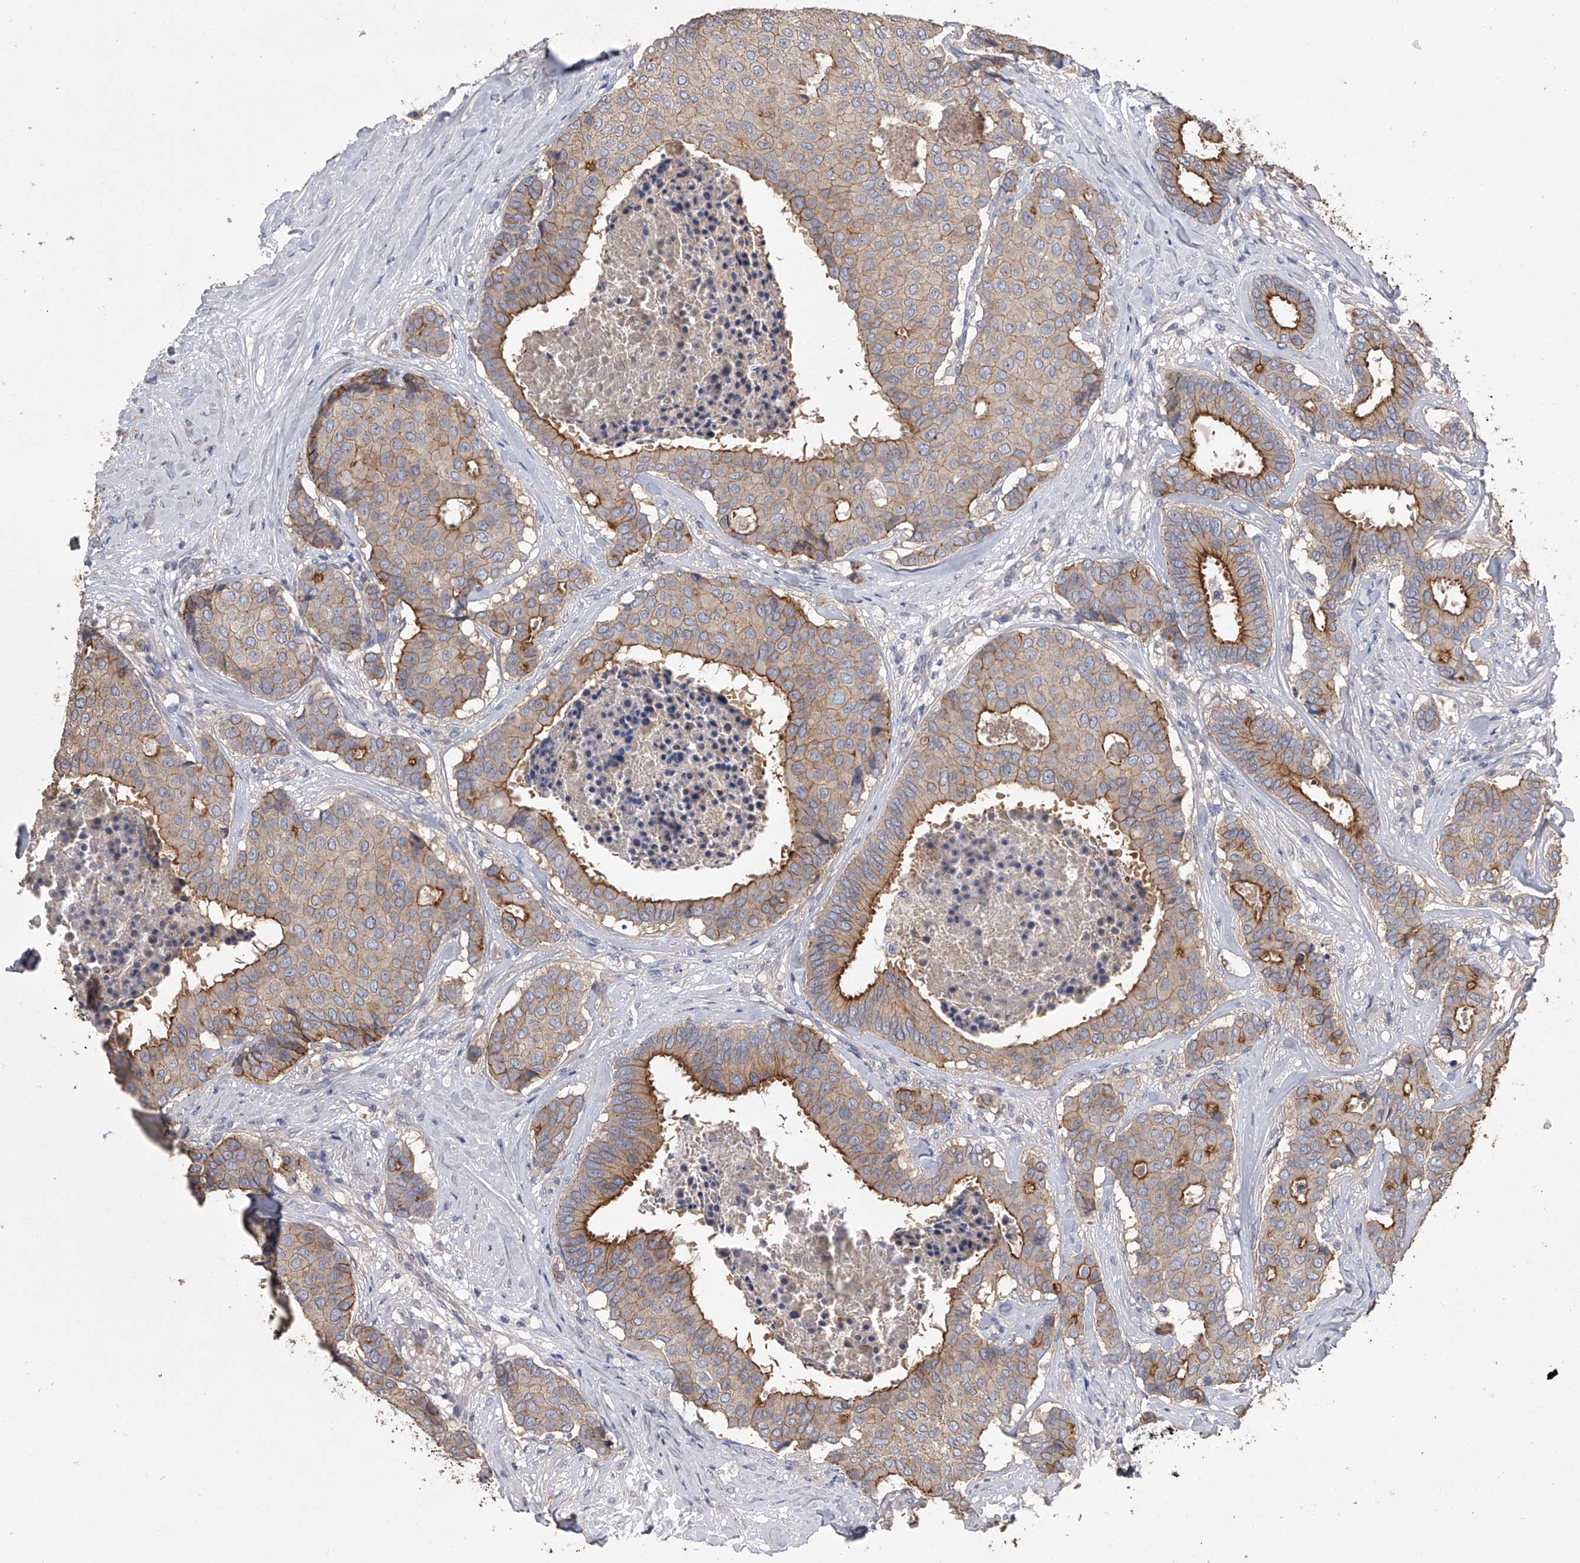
{"staining": {"intensity": "moderate", "quantity": "25%-75%", "location": "cytoplasmic/membranous"}, "tissue": "breast cancer", "cell_type": "Tumor cells", "image_type": "cancer", "snomed": [{"axis": "morphology", "description": "Duct carcinoma"}, {"axis": "topography", "description": "Breast"}], "caption": "Breast cancer tissue reveals moderate cytoplasmic/membranous staining in about 25%-75% of tumor cells", "gene": "ZNF343", "patient": {"sex": "female", "age": 75}}